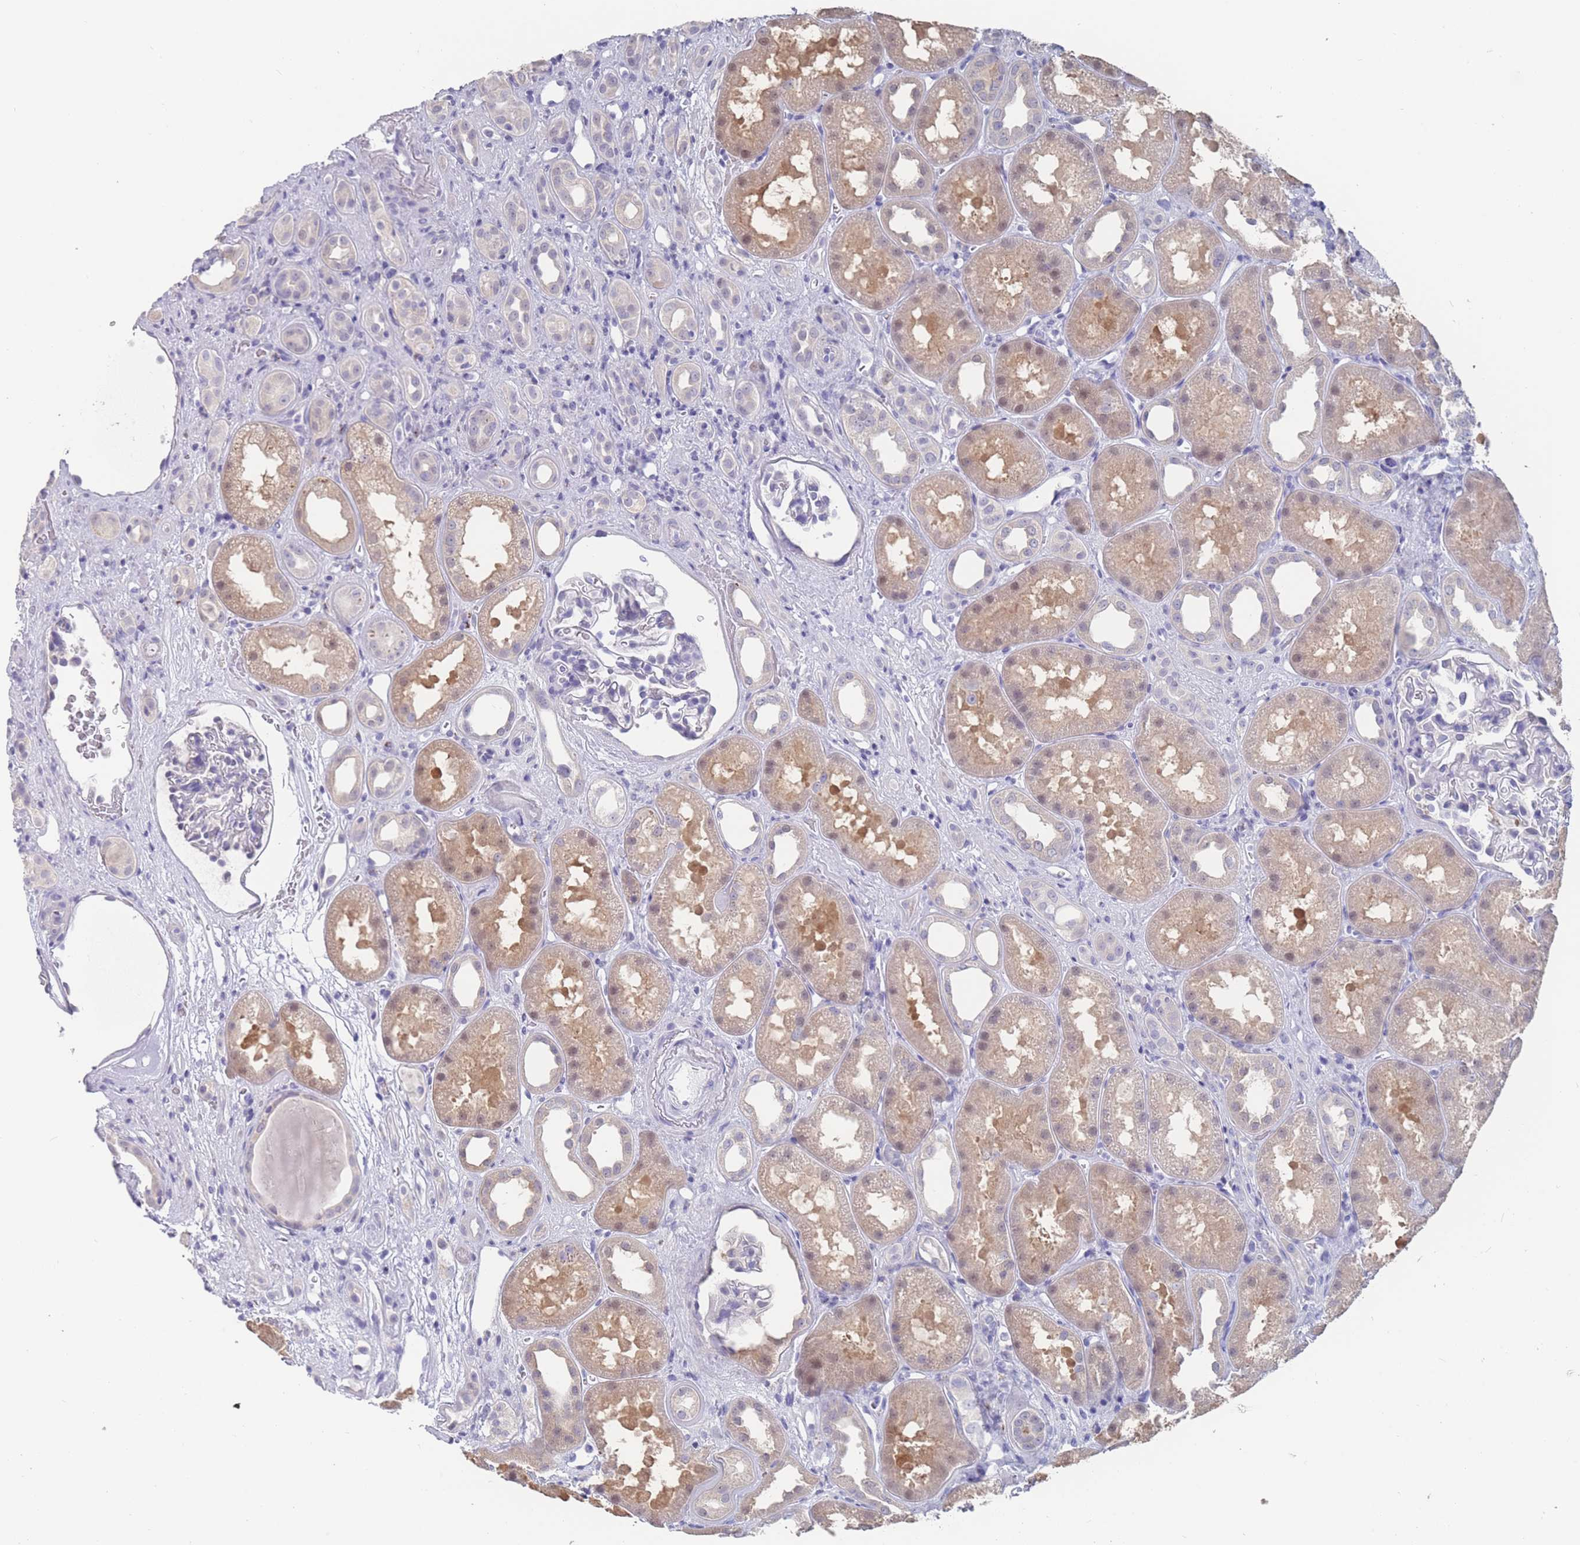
{"staining": {"intensity": "negative", "quantity": "none", "location": "none"}, "tissue": "kidney", "cell_type": "Cells in glomeruli", "image_type": "normal", "snomed": [{"axis": "morphology", "description": "Normal tissue, NOS"}, {"axis": "topography", "description": "Kidney"}], "caption": "High magnification brightfield microscopy of normal kidney stained with DAB (3,3'-diaminobenzidine) (brown) and counterstained with hematoxylin (blue): cells in glomeruli show no significant positivity. (Immunohistochemistry (ihc), brightfield microscopy, high magnification).", "gene": "CYP51A1", "patient": {"sex": "male", "age": 61}}